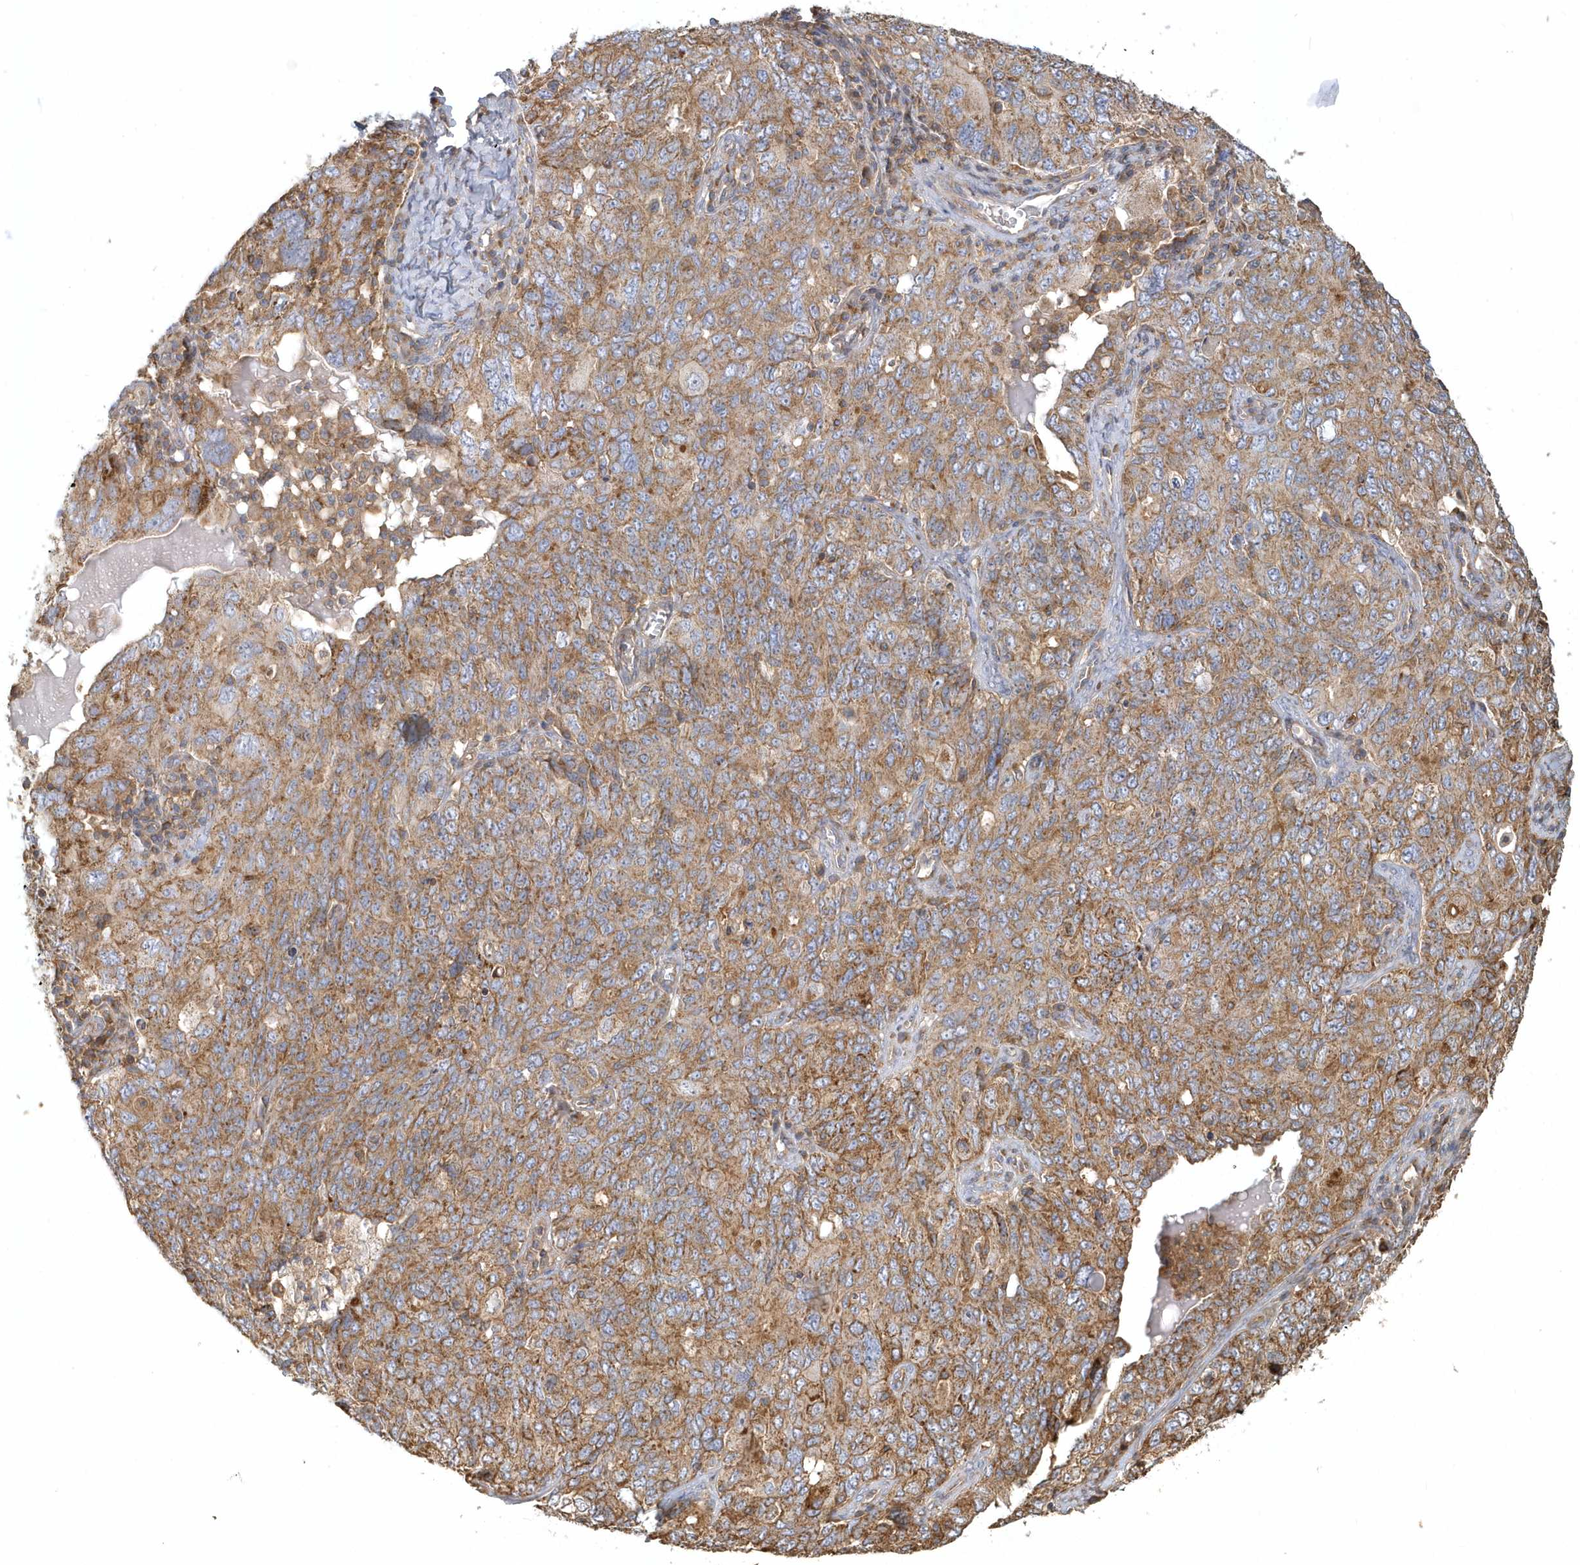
{"staining": {"intensity": "moderate", "quantity": ">75%", "location": "cytoplasmic/membranous"}, "tissue": "ovarian cancer", "cell_type": "Tumor cells", "image_type": "cancer", "snomed": [{"axis": "morphology", "description": "Carcinoma, endometroid"}, {"axis": "topography", "description": "Ovary"}], "caption": "Protein staining displays moderate cytoplasmic/membranous staining in about >75% of tumor cells in ovarian cancer.", "gene": "TRAIP", "patient": {"sex": "female", "age": 62}}